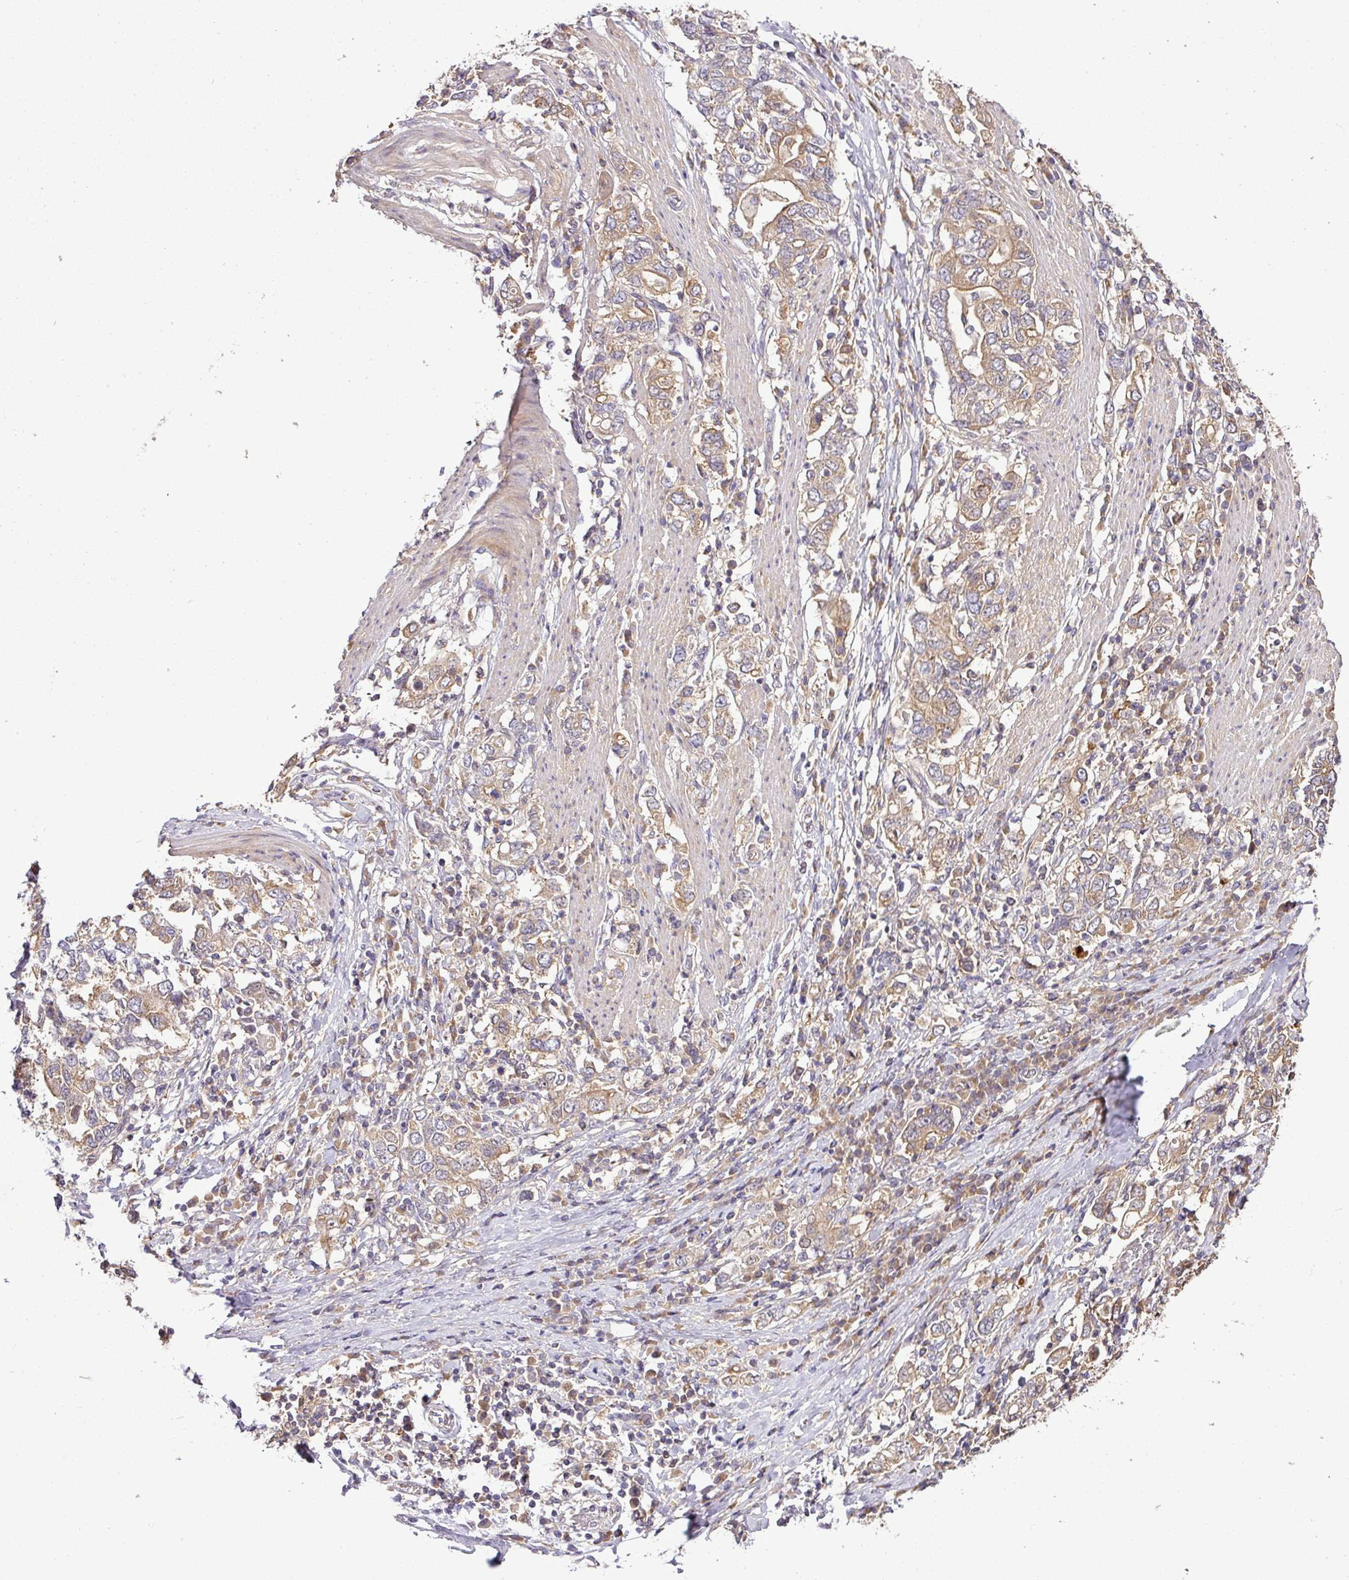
{"staining": {"intensity": "weak", "quantity": ">75%", "location": "cytoplasmic/membranous"}, "tissue": "stomach cancer", "cell_type": "Tumor cells", "image_type": "cancer", "snomed": [{"axis": "morphology", "description": "Adenocarcinoma, NOS"}, {"axis": "topography", "description": "Stomach, upper"}, {"axis": "topography", "description": "Stomach"}], "caption": "Immunohistochemistry histopathology image of neoplastic tissue: stomach cancer (adenocarcinoma) stained using immunohistochemistry (IHC) shows low levels of weak protein expression localized specifically in the cytoplasmic/membranous of tumor cells, appearing as a cytoplasmic/membranous brown color.", "gene": "TMEM107", "patient": {"sex": "male", "age": 62}}